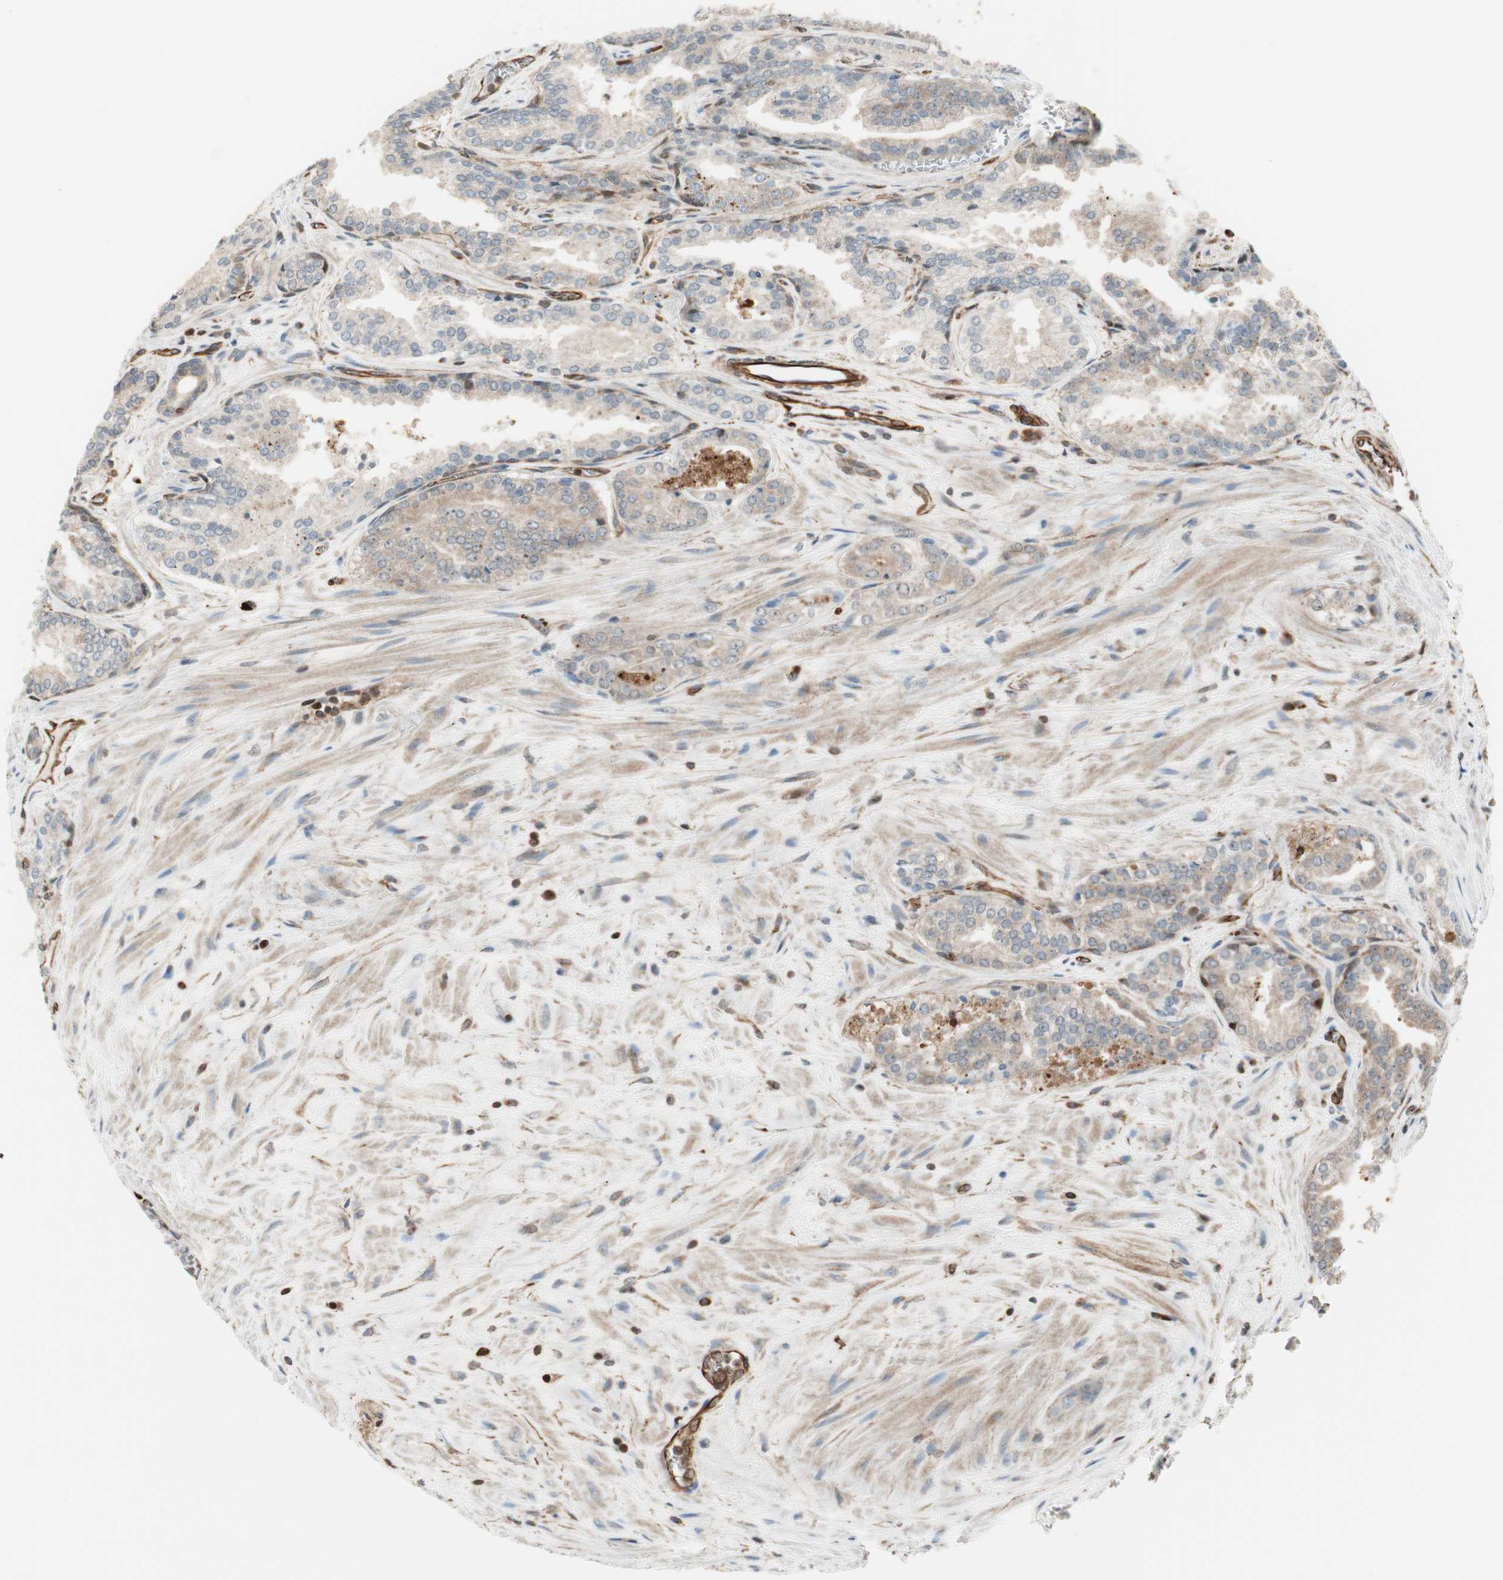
{"staining": {"intensity": "weak", "quantity": ">75%", "location": "cytoplasmic/membranous"}, "tissue": "prostate cancer", "cell_type": "Tumor cells", "image_type": "cancer", "snomed": [{"axis": "morphology", "description": "Adenocarcinoma, Low grade"}, {"axis": "topography", "description": "Prostate"}], "caption": "High-magnification brightfield microscopy of prostate cancer stained with DAB (3,3'-diaminobenzidine) (brown) and counterstained with hematoxylin (blue). tumor cells exhibit weak cytoplasmic/membranous positivity is seen in approximately>75% of cells.", "gene": "MAD2L2", "patient": {"sex": "male", "age": 60}}